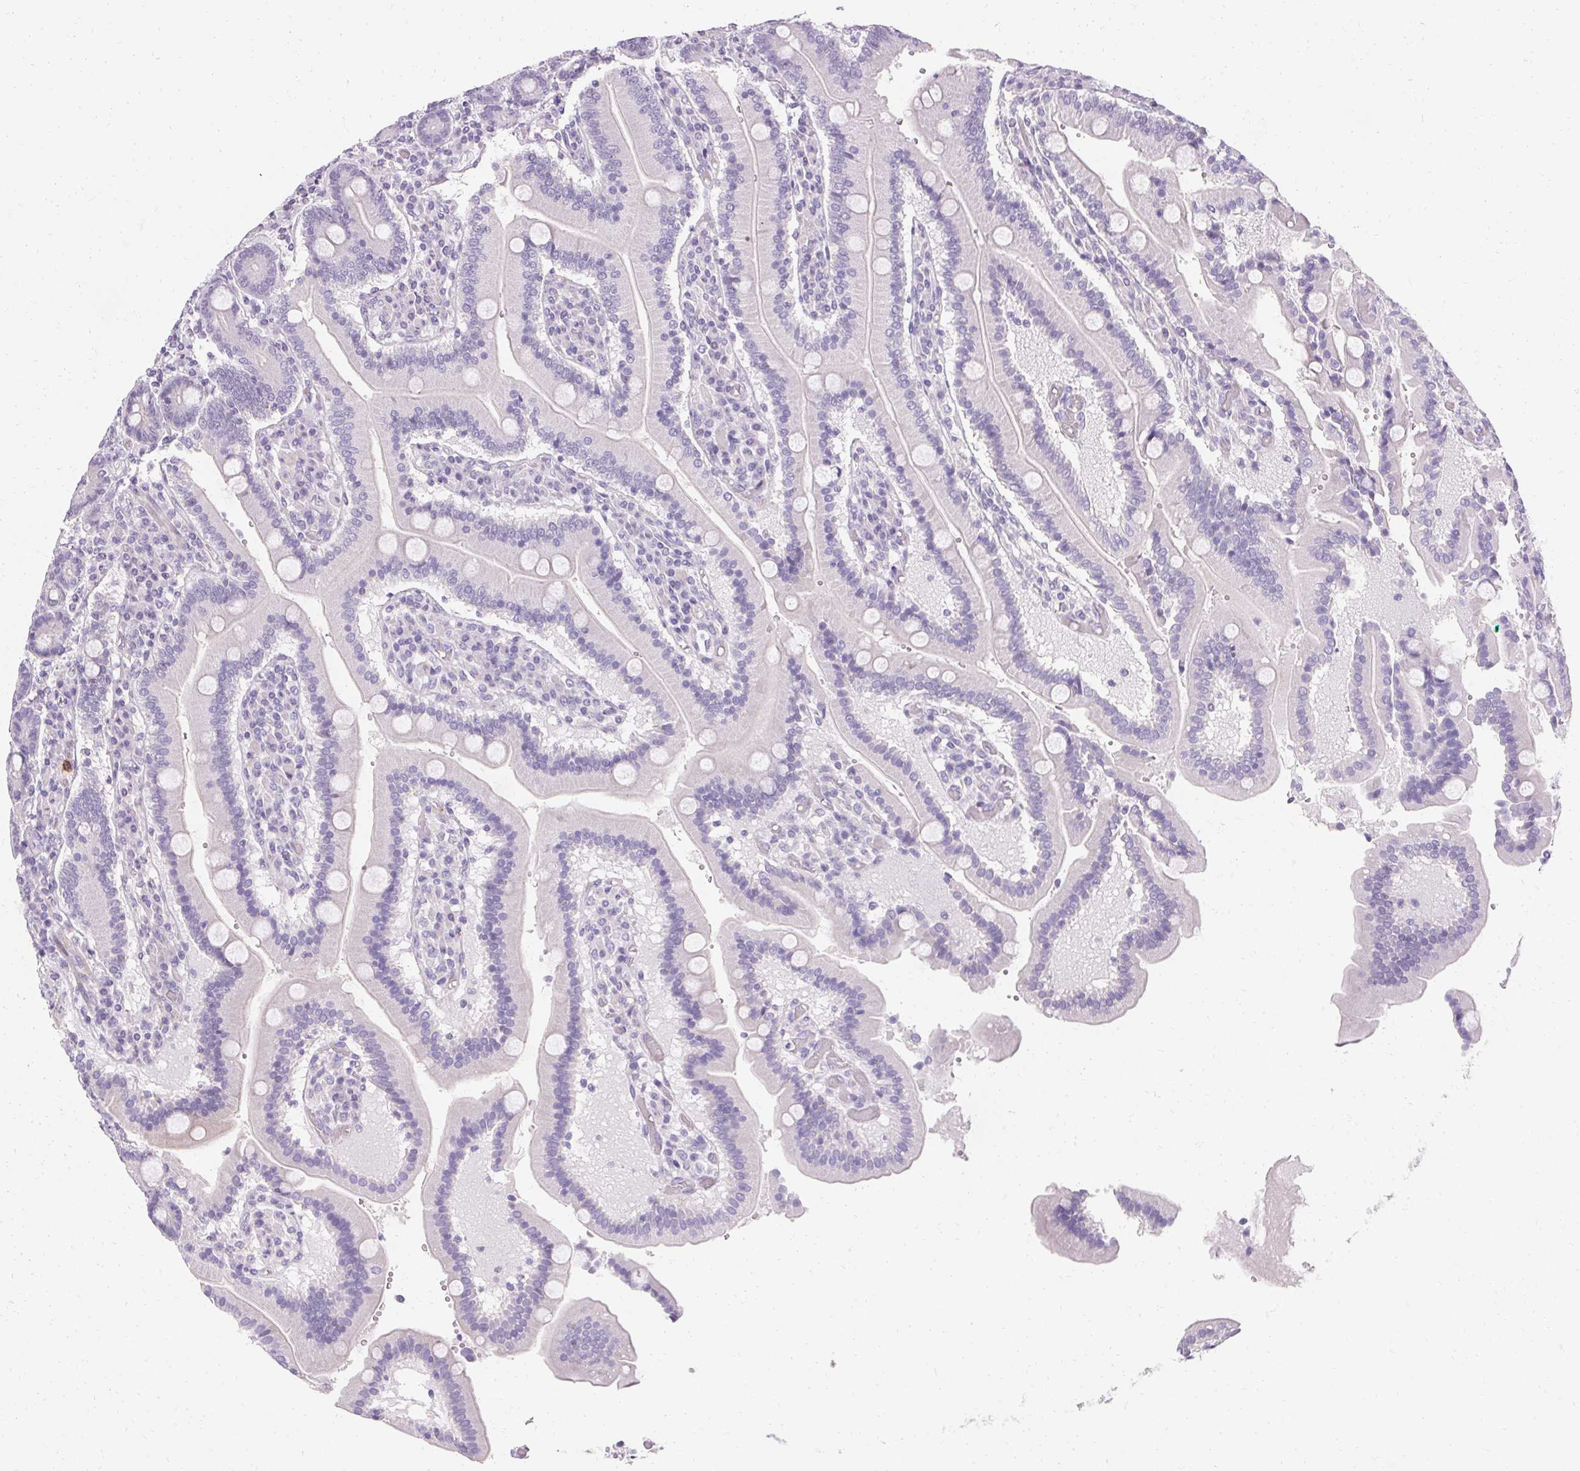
{"staining": {"intensity": "weak", "quantity": "<25%", "location": "cytoplasmic/membranous"}, "tissue": "duodenum", "cell_type": "Glandular cells", "image_type": "normal", "snomed": [{"axis": "morphology", "description": "Normal tissue, NOS"}, {"axis": "topography", "description": "Duodenum"}], "caption": "Glandular cells show no significant protein staining in normal duodenum.", "gene": "TRIP13", "patient": {"sex": "female", "age": 62}}